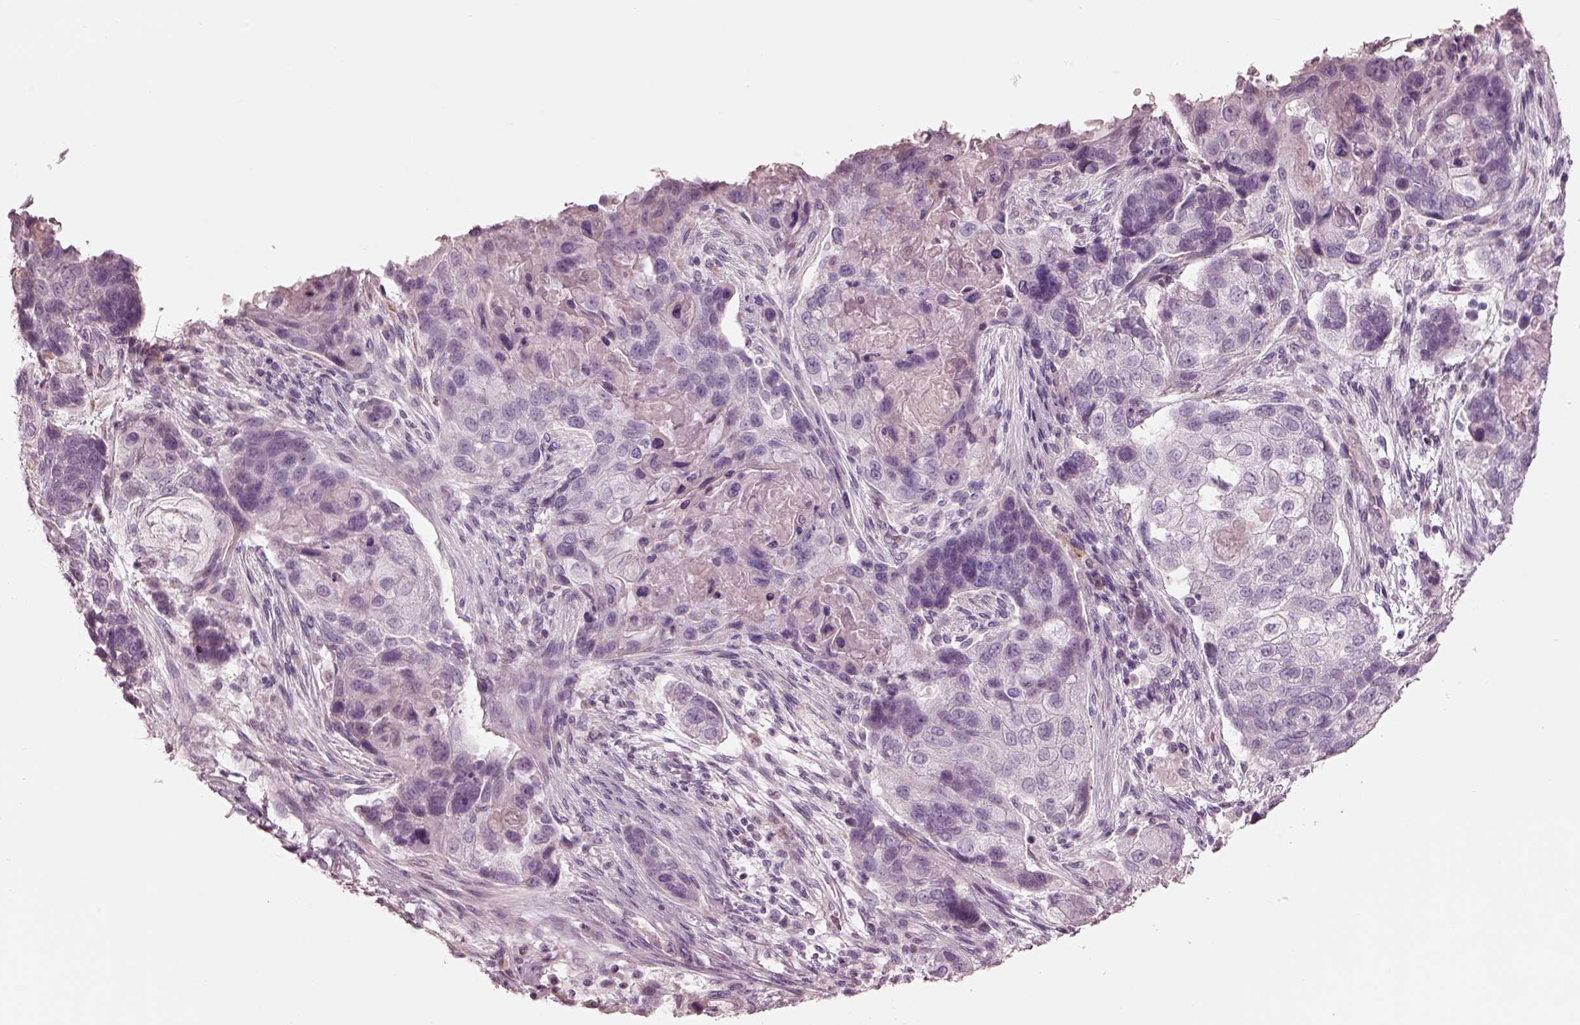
{"staining": {"intensity": "negative", "quantity": "none", "location": "none"}, "tissue": "lung cancer", "cell_type": "Tumor cells", "image_type": "cancer", "snomed": [{"axis": "morphology", "description": "Squamous cell carcinoma, NOS"}, {"axis": "topography", "description": "Lung"}], "caption": "A high-resolution photomicrograph shows immunohistochemistry staining of lung cancer, which reveals no significant positivity in tumor cells.", "gene": "CADM2", "patient": {"sex": "male", "age": 69}}